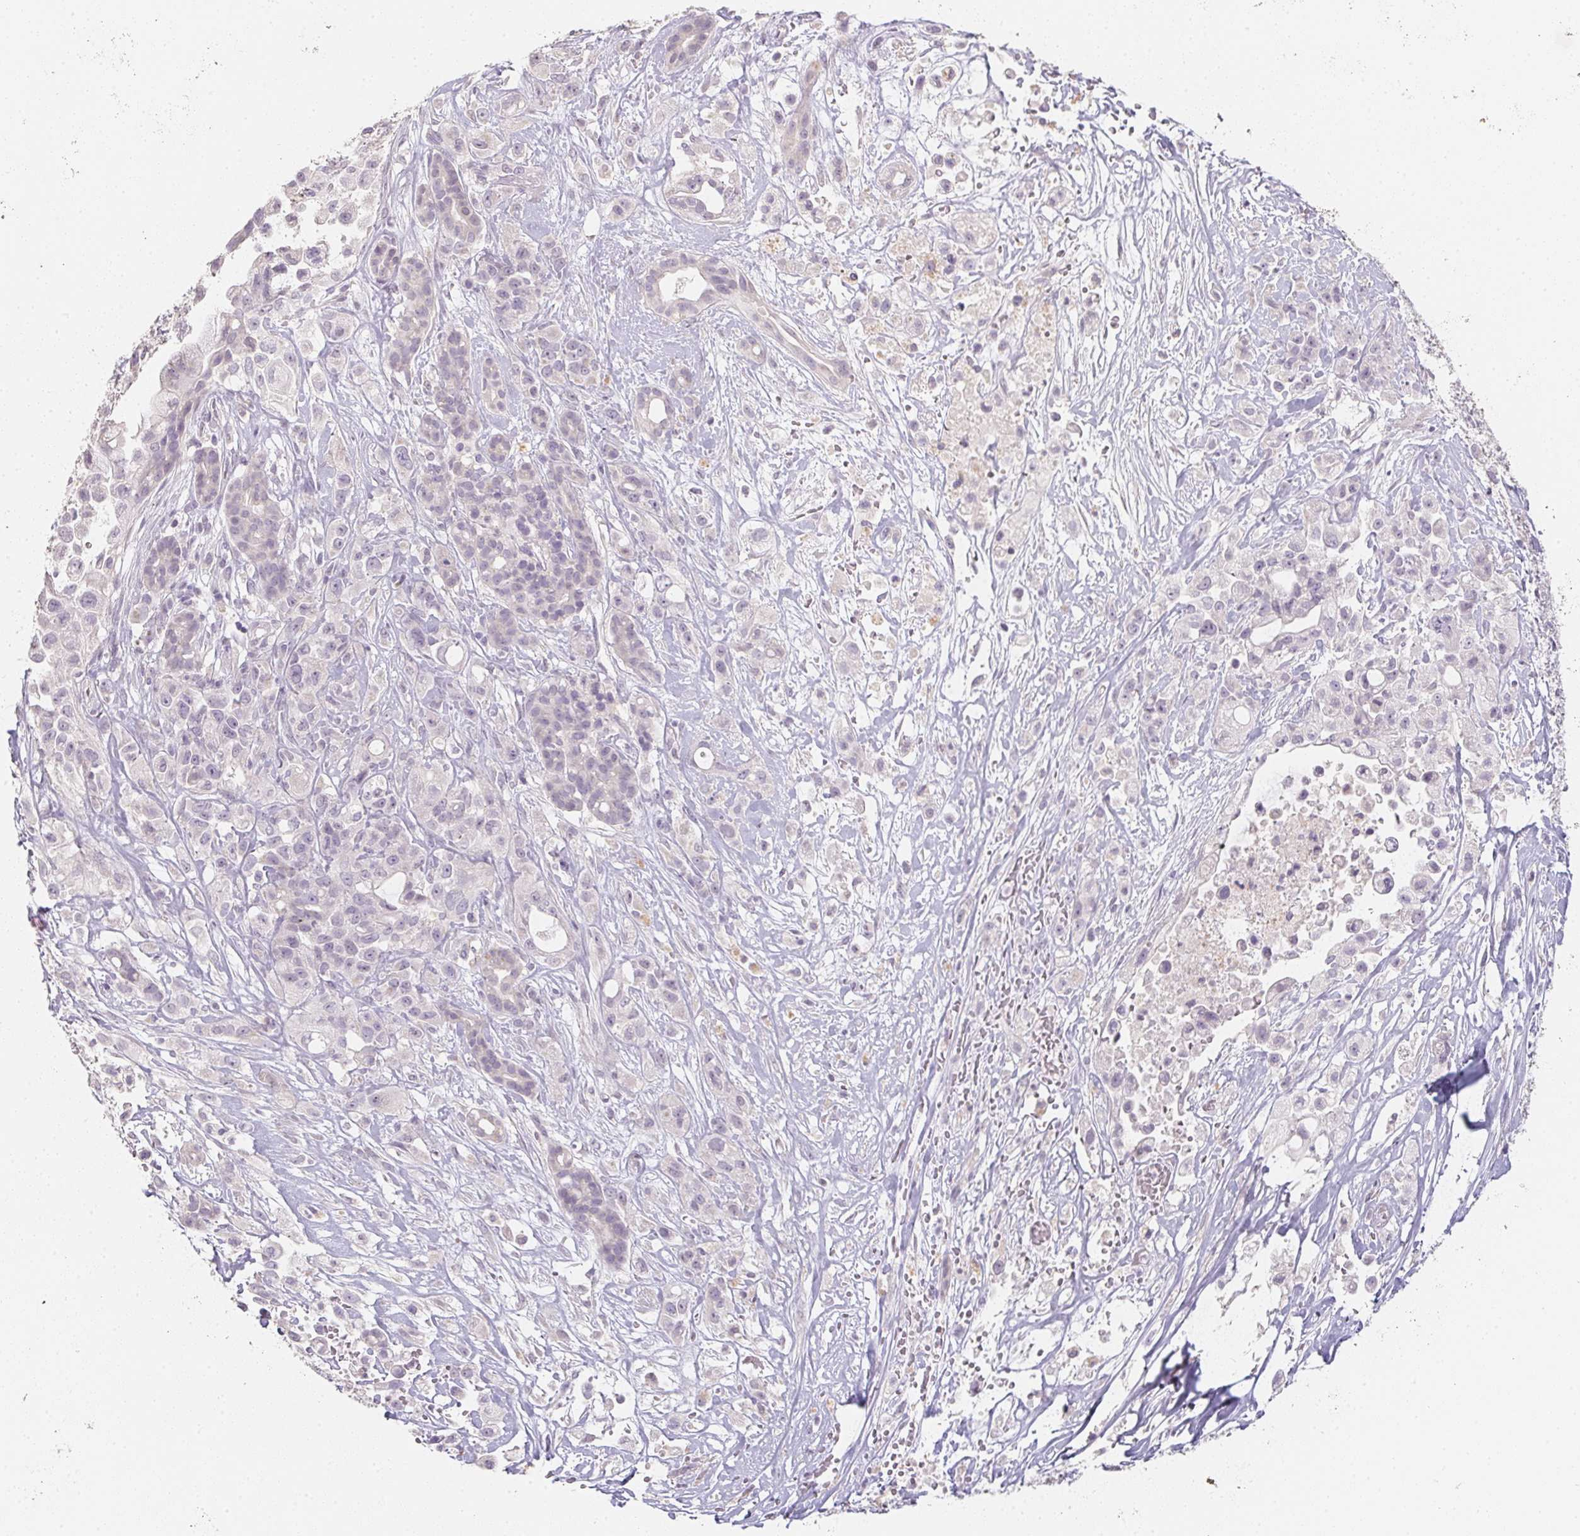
{"staining": {"intensity": "negative", "quantity": "none", "location": "none"}, "tissue": "pancreatic cancer", "cell_type": "Tumor cells", "image_type": "cancer", "snomed": [{"axis": "morphology", "description": "Adenocarcinoma, NOS"}, {"axis": "topography", "description": "Pancreas"}], "caption": "Human pancreatic adenocarcinoma stained for a protein using immunohistochemistry reveals no positivity in tumor cells.", "gene": "ZBBX", "patient": {"sex": "male", "age": 44}}